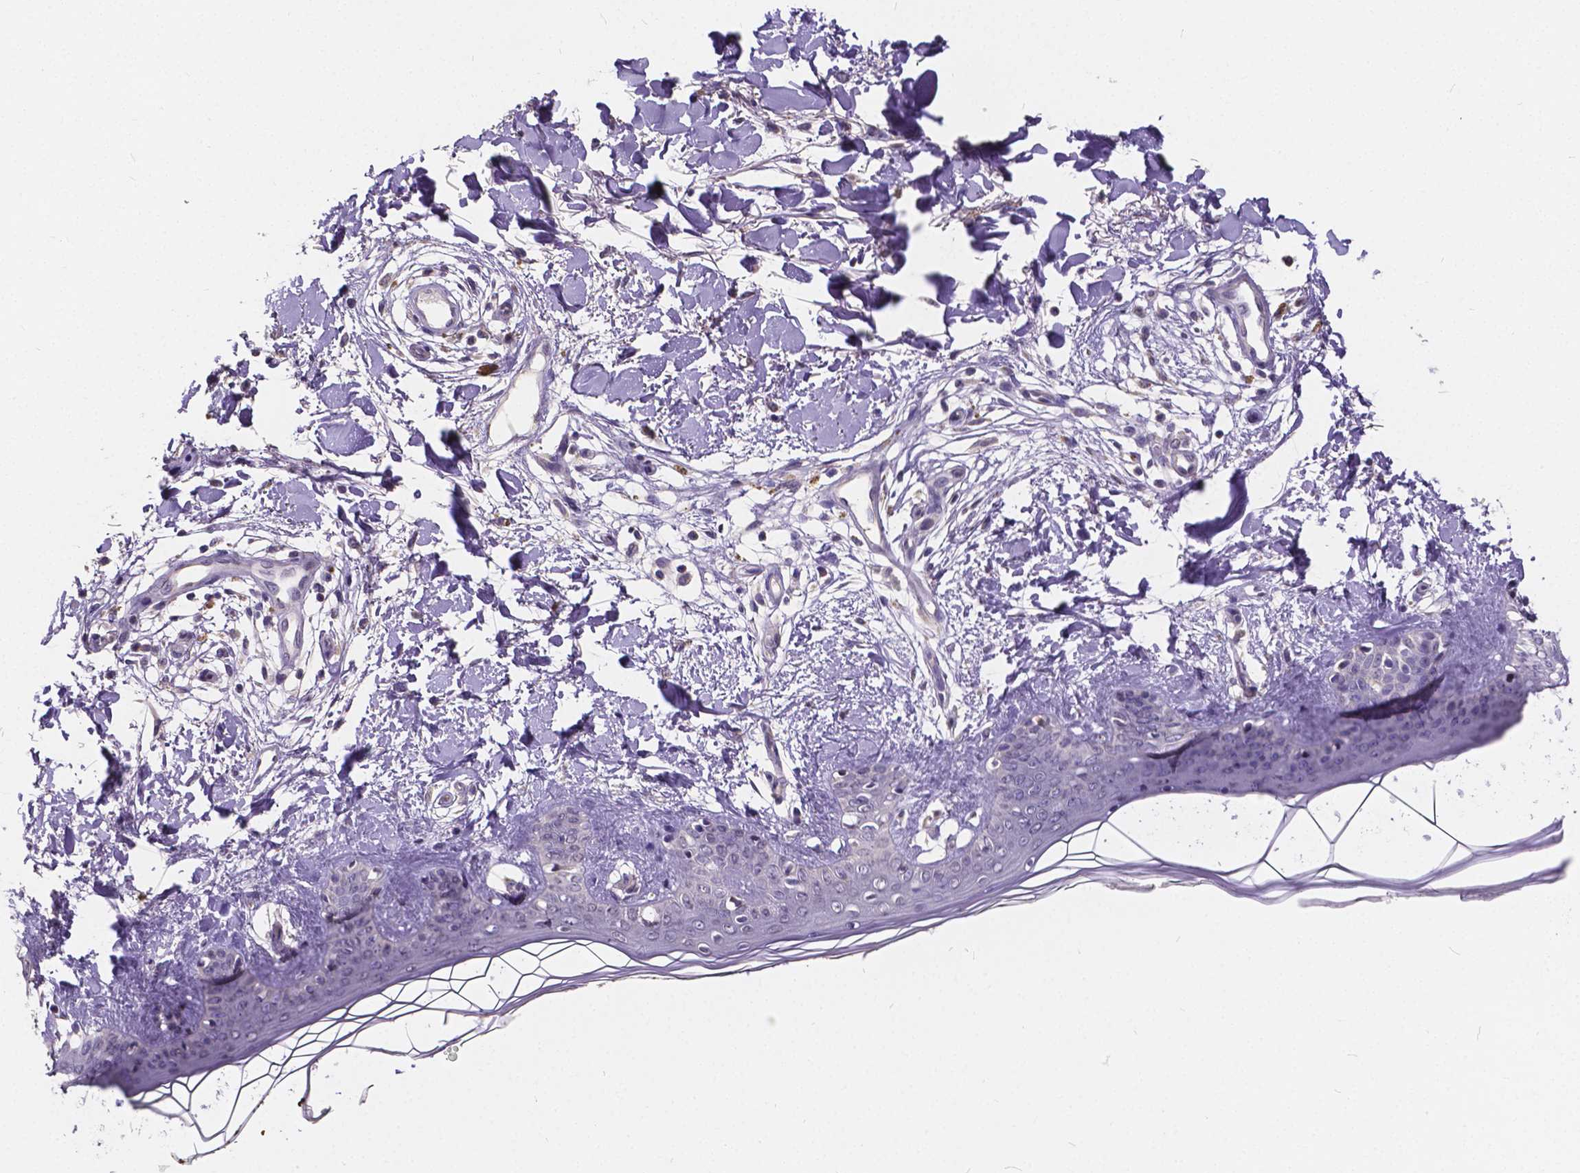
{"staining": {"intensity": "negative", "quantity": "none", "location": "none"}, "tissue": "skin", "cell_type": "Fibroblasts", "image_type": "normal", "snomed": [{"axis": "morphology", "description": "Normal tissue, NOS"}, {"axis": "topography", "description": "Skin"}], "caption": "Immunohistochemical staining of unremarkable human skin demonstrates no significant positivity in fibroblasts. (Brightfield microscopy of DAB IHC at high magnification).", "gene": "CTNNA2", "patient": {"sex": "female", "age": 34}}